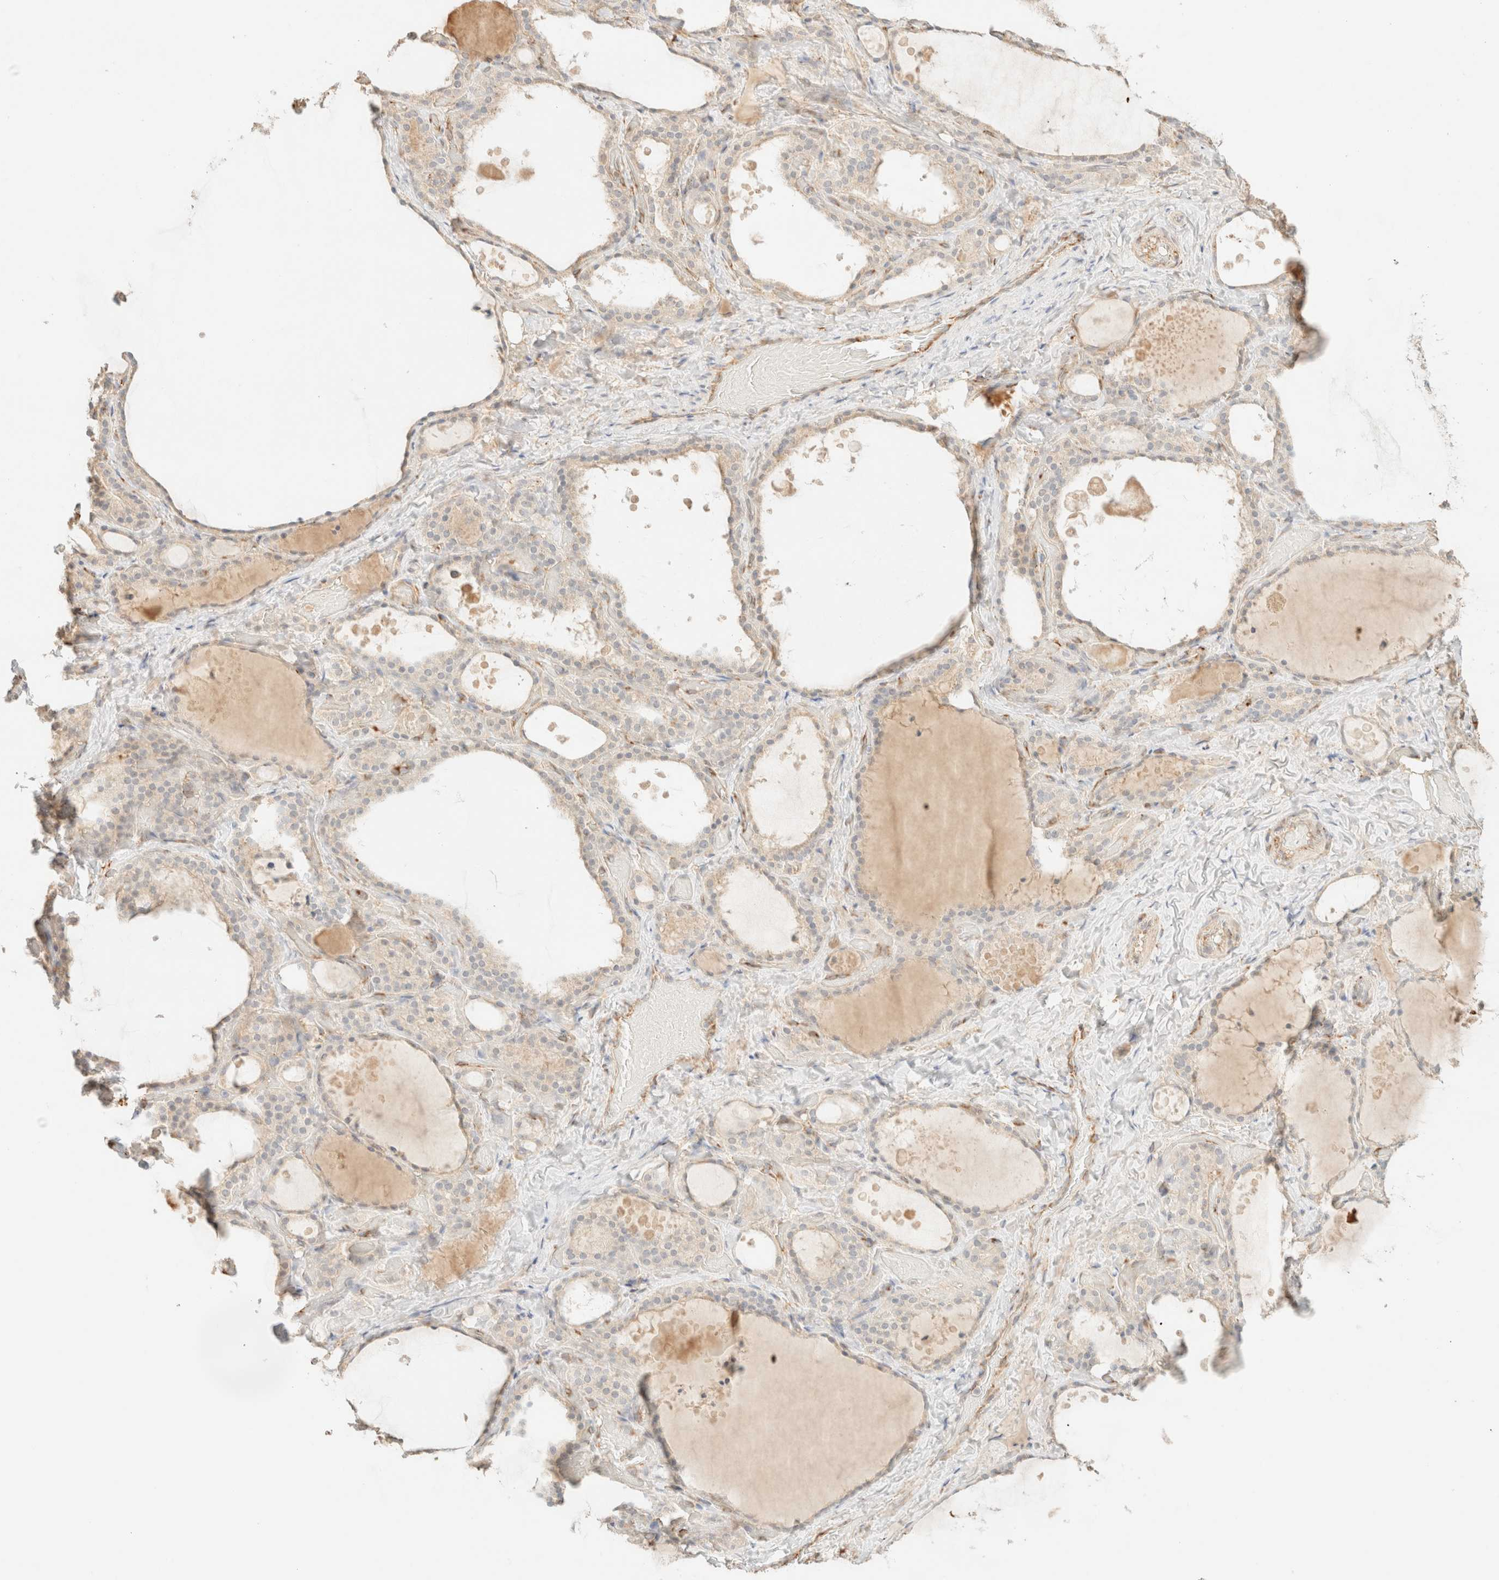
{"staining": {"intensity": "weak", "quantity": "<25%", "location": "cytoplasmic/membranous"}, "tissue": "thyroid gland", "cell_type": "Glandular cells", "image_type": "normal", "snomed": [{"axis": "morphology", "description": "Normal tissue, NOS"}, {"axis": "topography", "description": "Thyroid gland"}], "caption": "Immunohistochemistry (IHC) micrograph of benign thyroid gland stained for a protein (brown), which shows no expression in glandular cells.", "gene": "SPARCL1", "patient": {"sex": "female", "age": 44}}